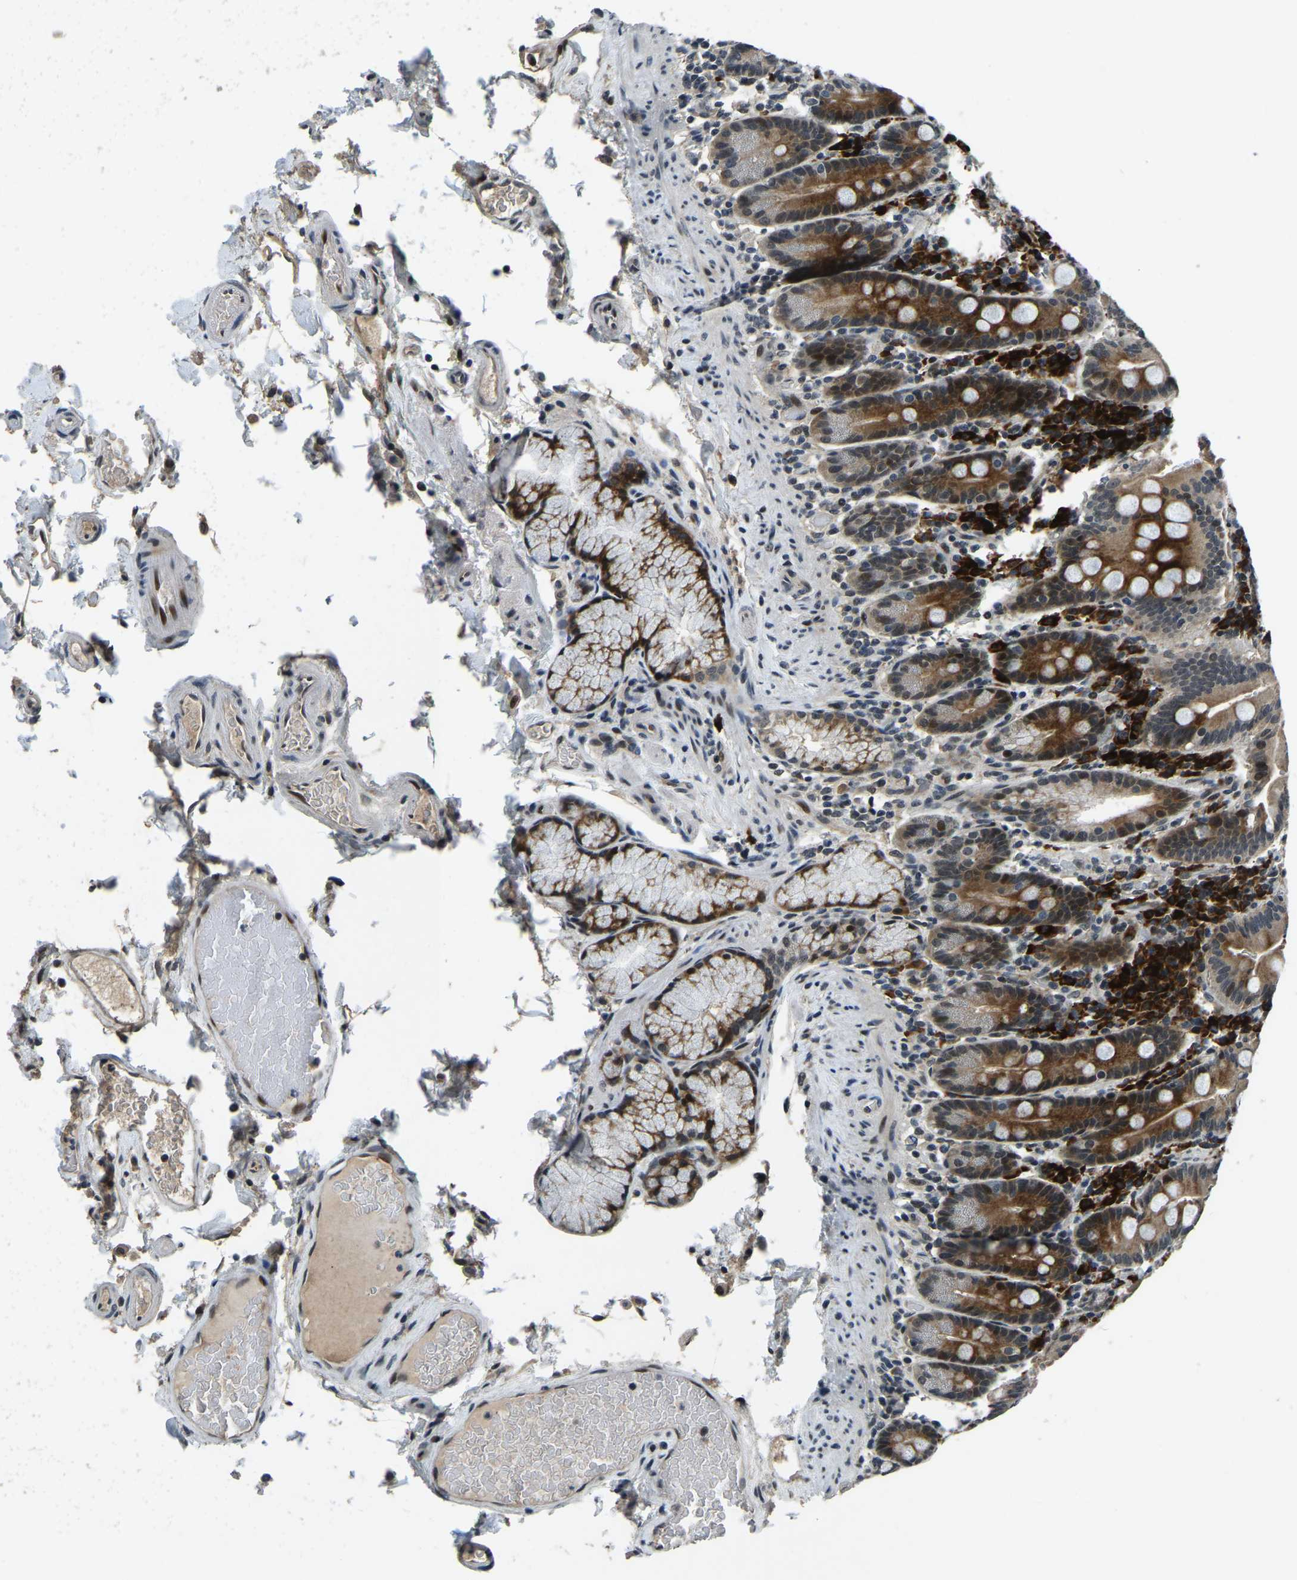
{"staining": {"intensity": "strong", "quantity": ">75%", "location": "cytoplasmic/membranous,nuclear"}, "tissue": "duodenum", "cell_type": "Glandular cells", "image_type": "normal", "snomed": [{"axis": "morphology", "description": "Normal tissue, NOS"}, {"axis": "topography", "description": "Small intestine, NOS"}], "caption": "This image displays IHC staining of benign human duodenum, with high strong cytoplasmic/membranous,nuclear positivity in about >75% of glandular cells.", "gene": "ING2", "patient": {"sex": "female", "age": 71}}